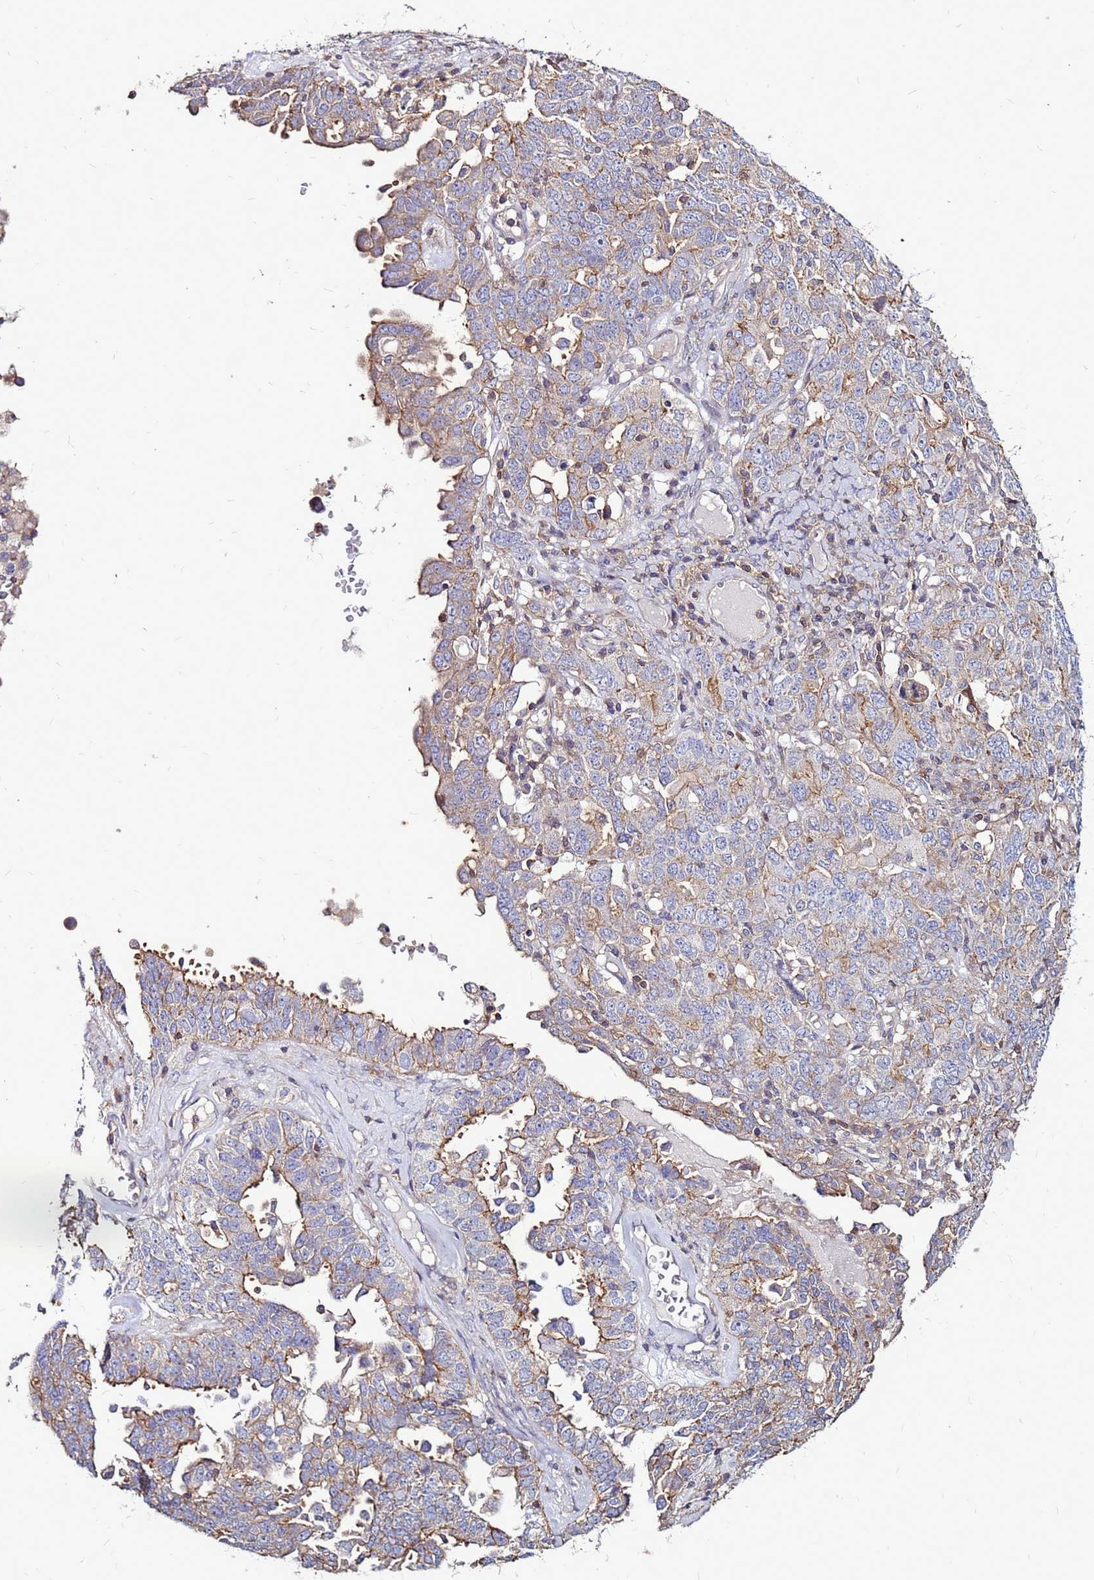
{"staining": {"intensity": "moderate", "quantity": "<25%", "location": "cytoplasmic/membranous"}, "tissue": "ovarian cancer", "cell_type": "Tumor cells", "image_type": "cancer", "snomed": [{"axis": "morphology", "description": "Carcinoma, endometroid"}, {"axis": "topography", "description": "Ovary"}], "caption": "The image shows a brown stain indicating the presence of a protein in the cytoplasmic/membranous of tumor cells in ovarian cancer (endometroid carcinoma).", "gene": "NRN1L", "patient": {"sex": "female", "age": 62}}